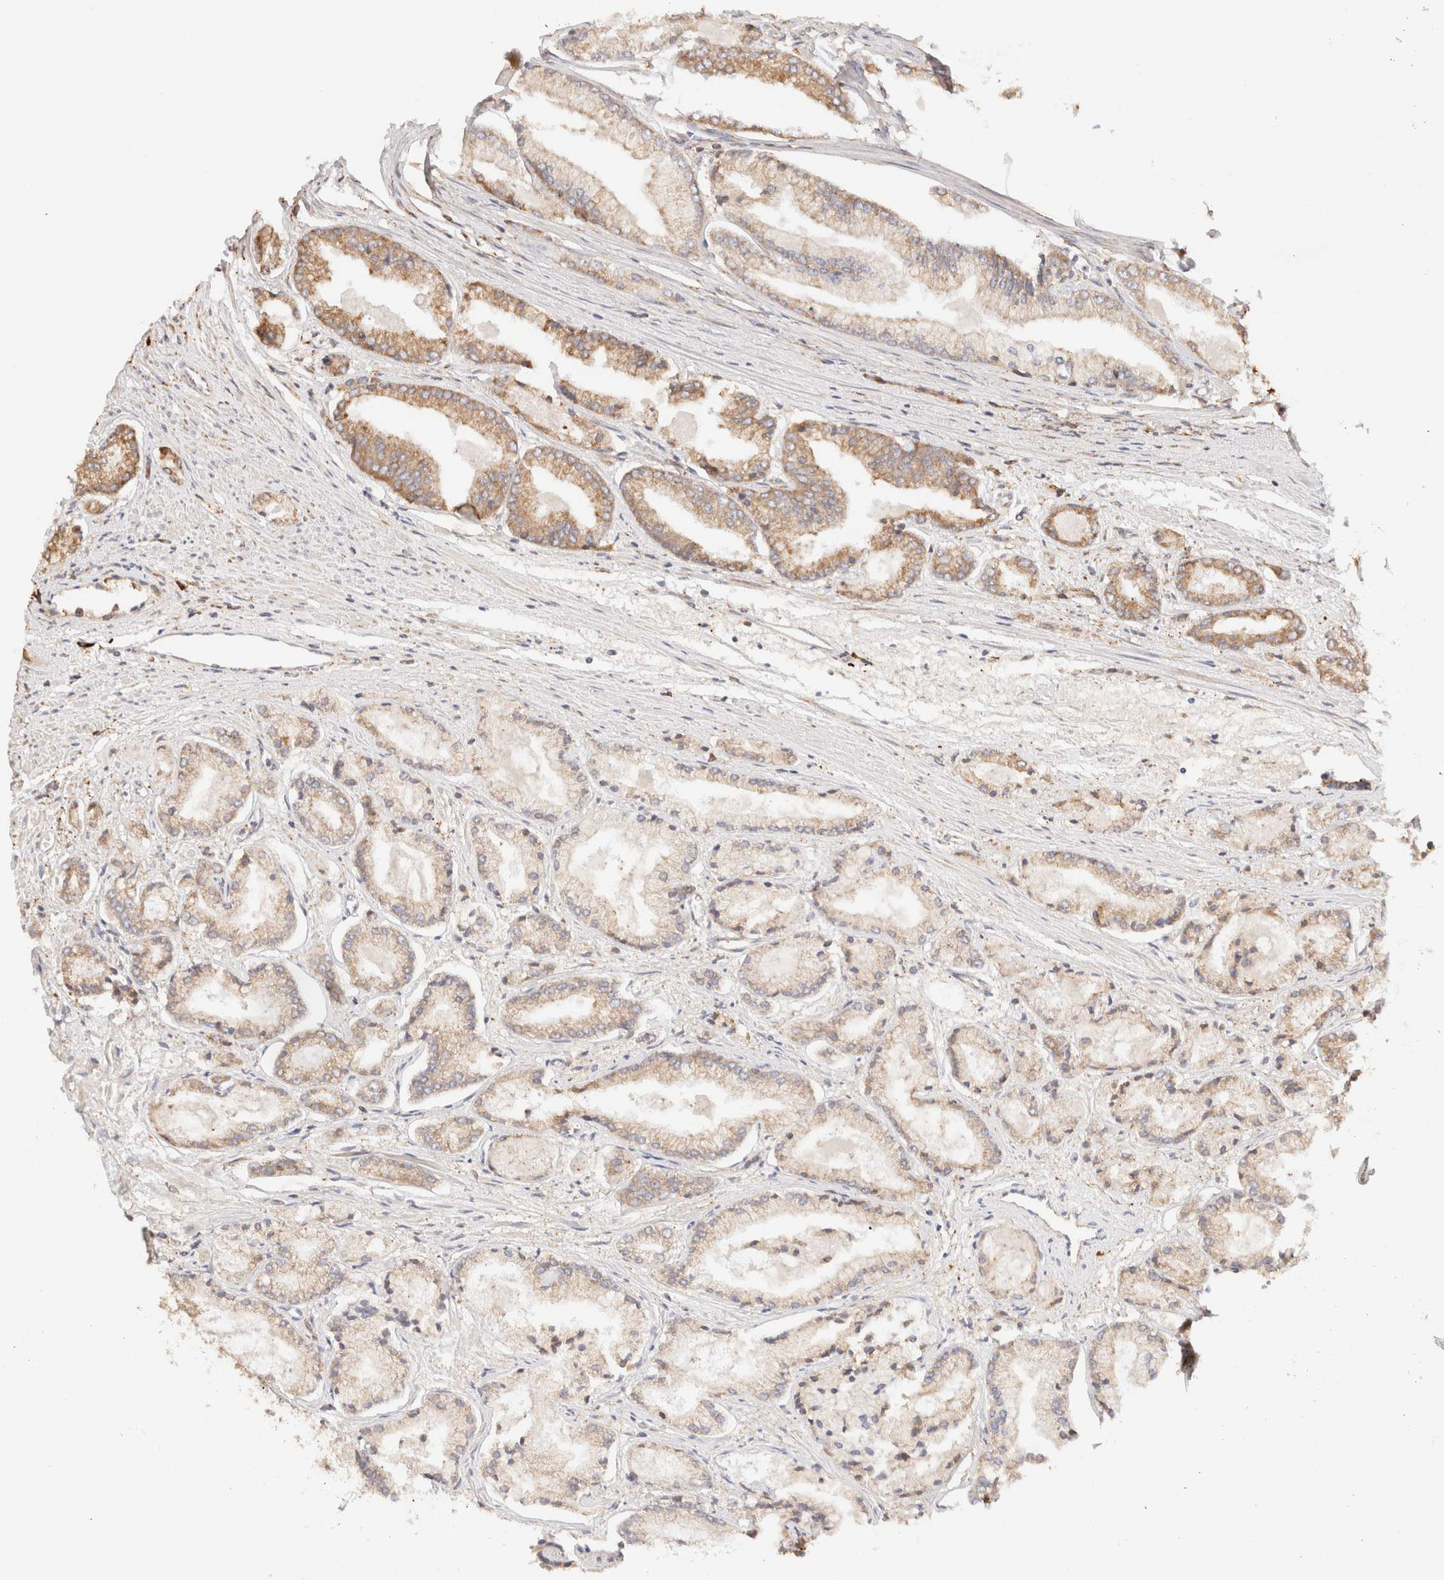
{"staining": {"intensity": "moderate", "quantity": "25%-75%", "location": "cytoplasmic/membranous"}, "tissue": "prostate cancer", "cell_type": "Tumor cells", "image_type": "cancer", "snomed": [{"axis": "morphology", "description": "Adenocarcinoma, Low grade"}, {"axis": "topography", "description": "Prostate"}], "caption": "An immunohistochemistry (IHC) image of tumor tissue is shown. Protein staining in brown labels moderate cytoplasmic/membranous positivity in low-grade adenocarcinoma (prostate) within tumor cells.", "gene": "FER", "patient": {"sex": "male", "age": 52}}